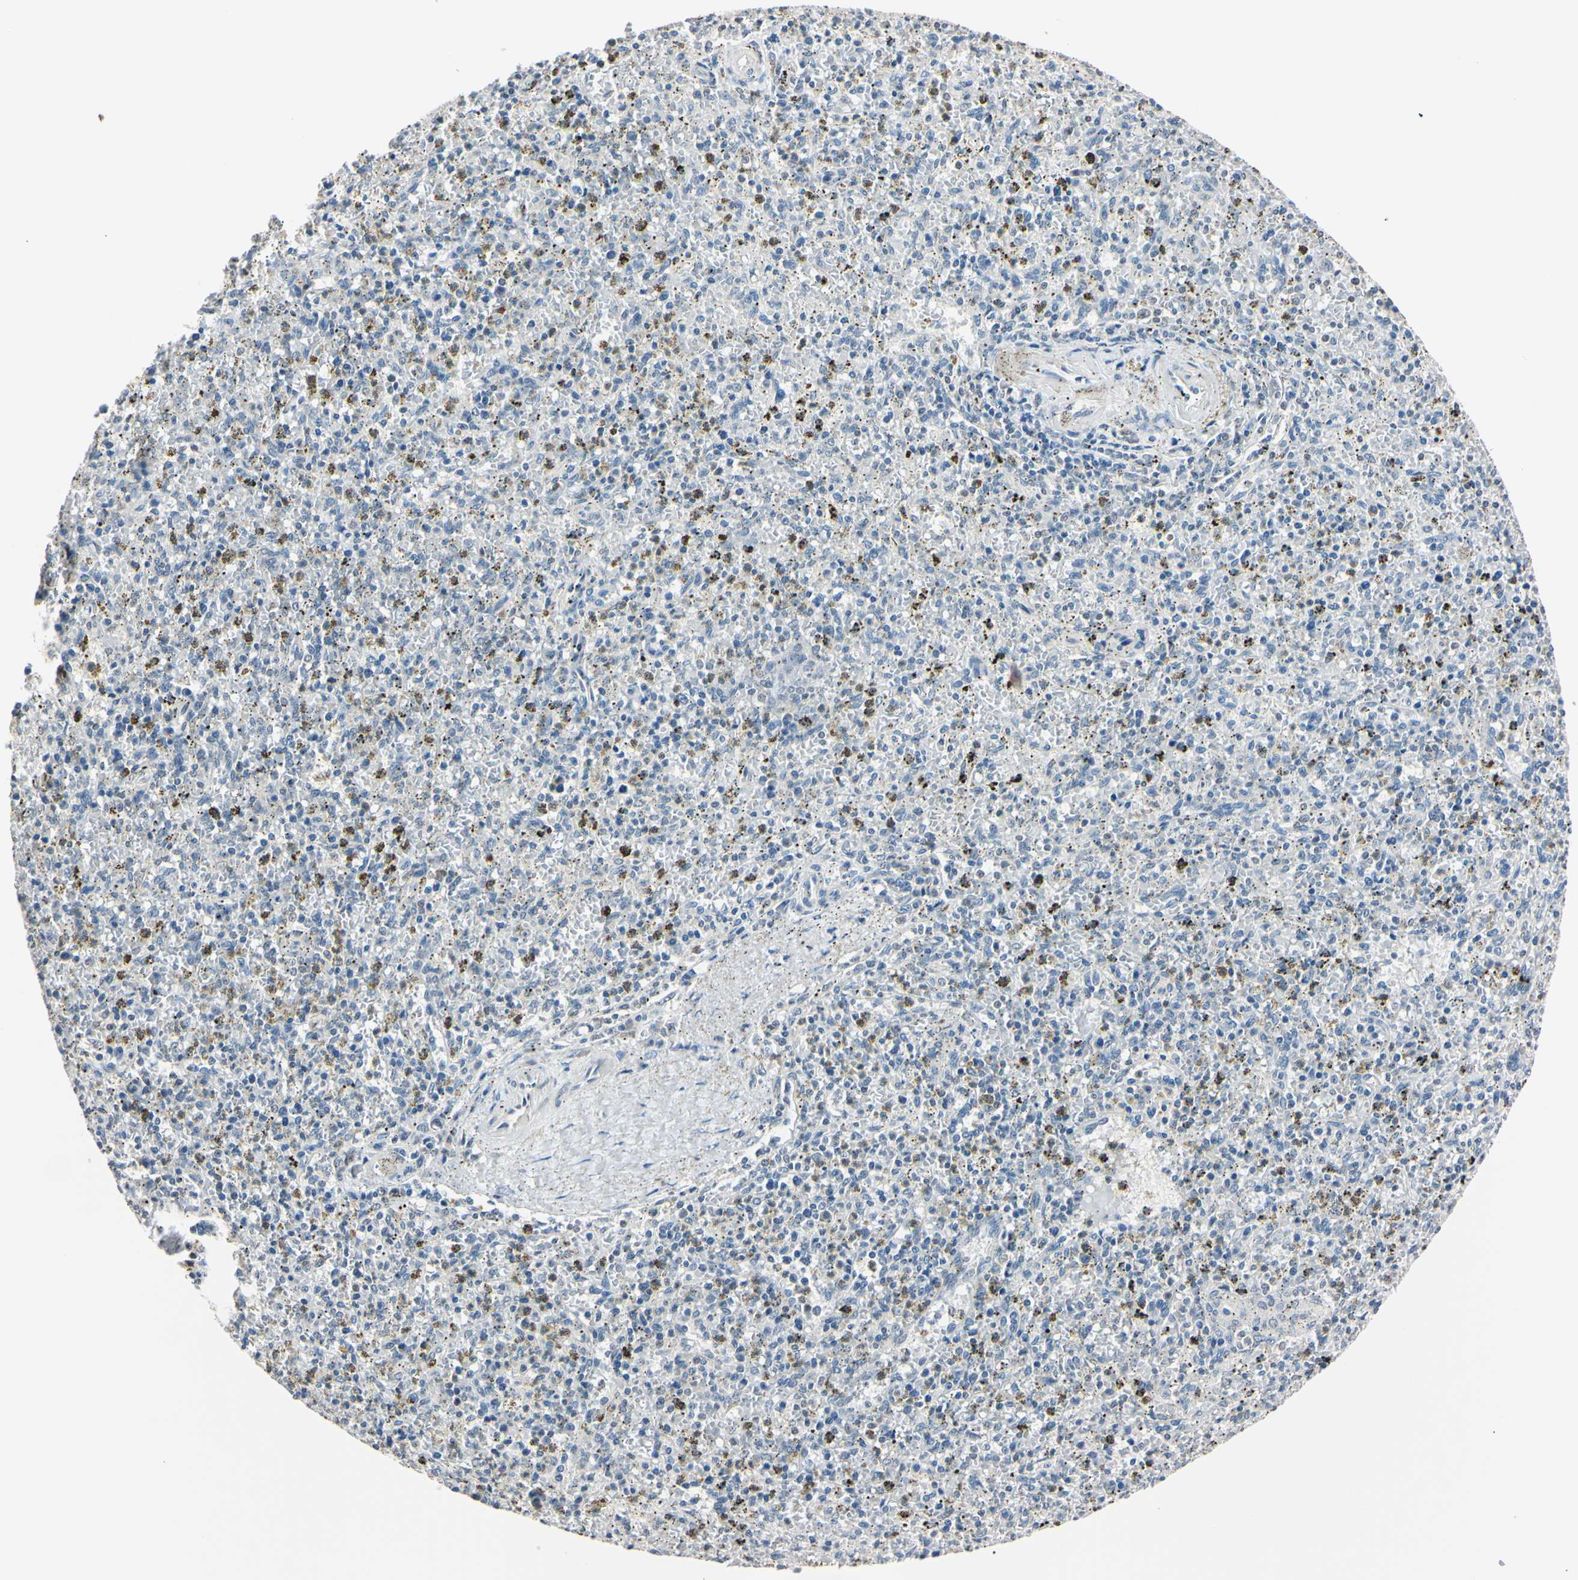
{"staining": {"intensity": "weak", "quantity": "<25%", "location": "nuclear"}, "tissue": "spleen", "cell_type": "Cells in red pulp", "image_type": "normal", "snomed": [{"axis": "morphology", "description": "Normal tissue, NOS"}, {"axis": "topography", "description": "Spleen"}], "caption": "Protein analysis of benign spleen shows no significant staining in cells in red pulp. (IHC, brightfield microscopy, high magnification).", "gene": "CDC45", "patient": {"sex": "male", "age": 72}}